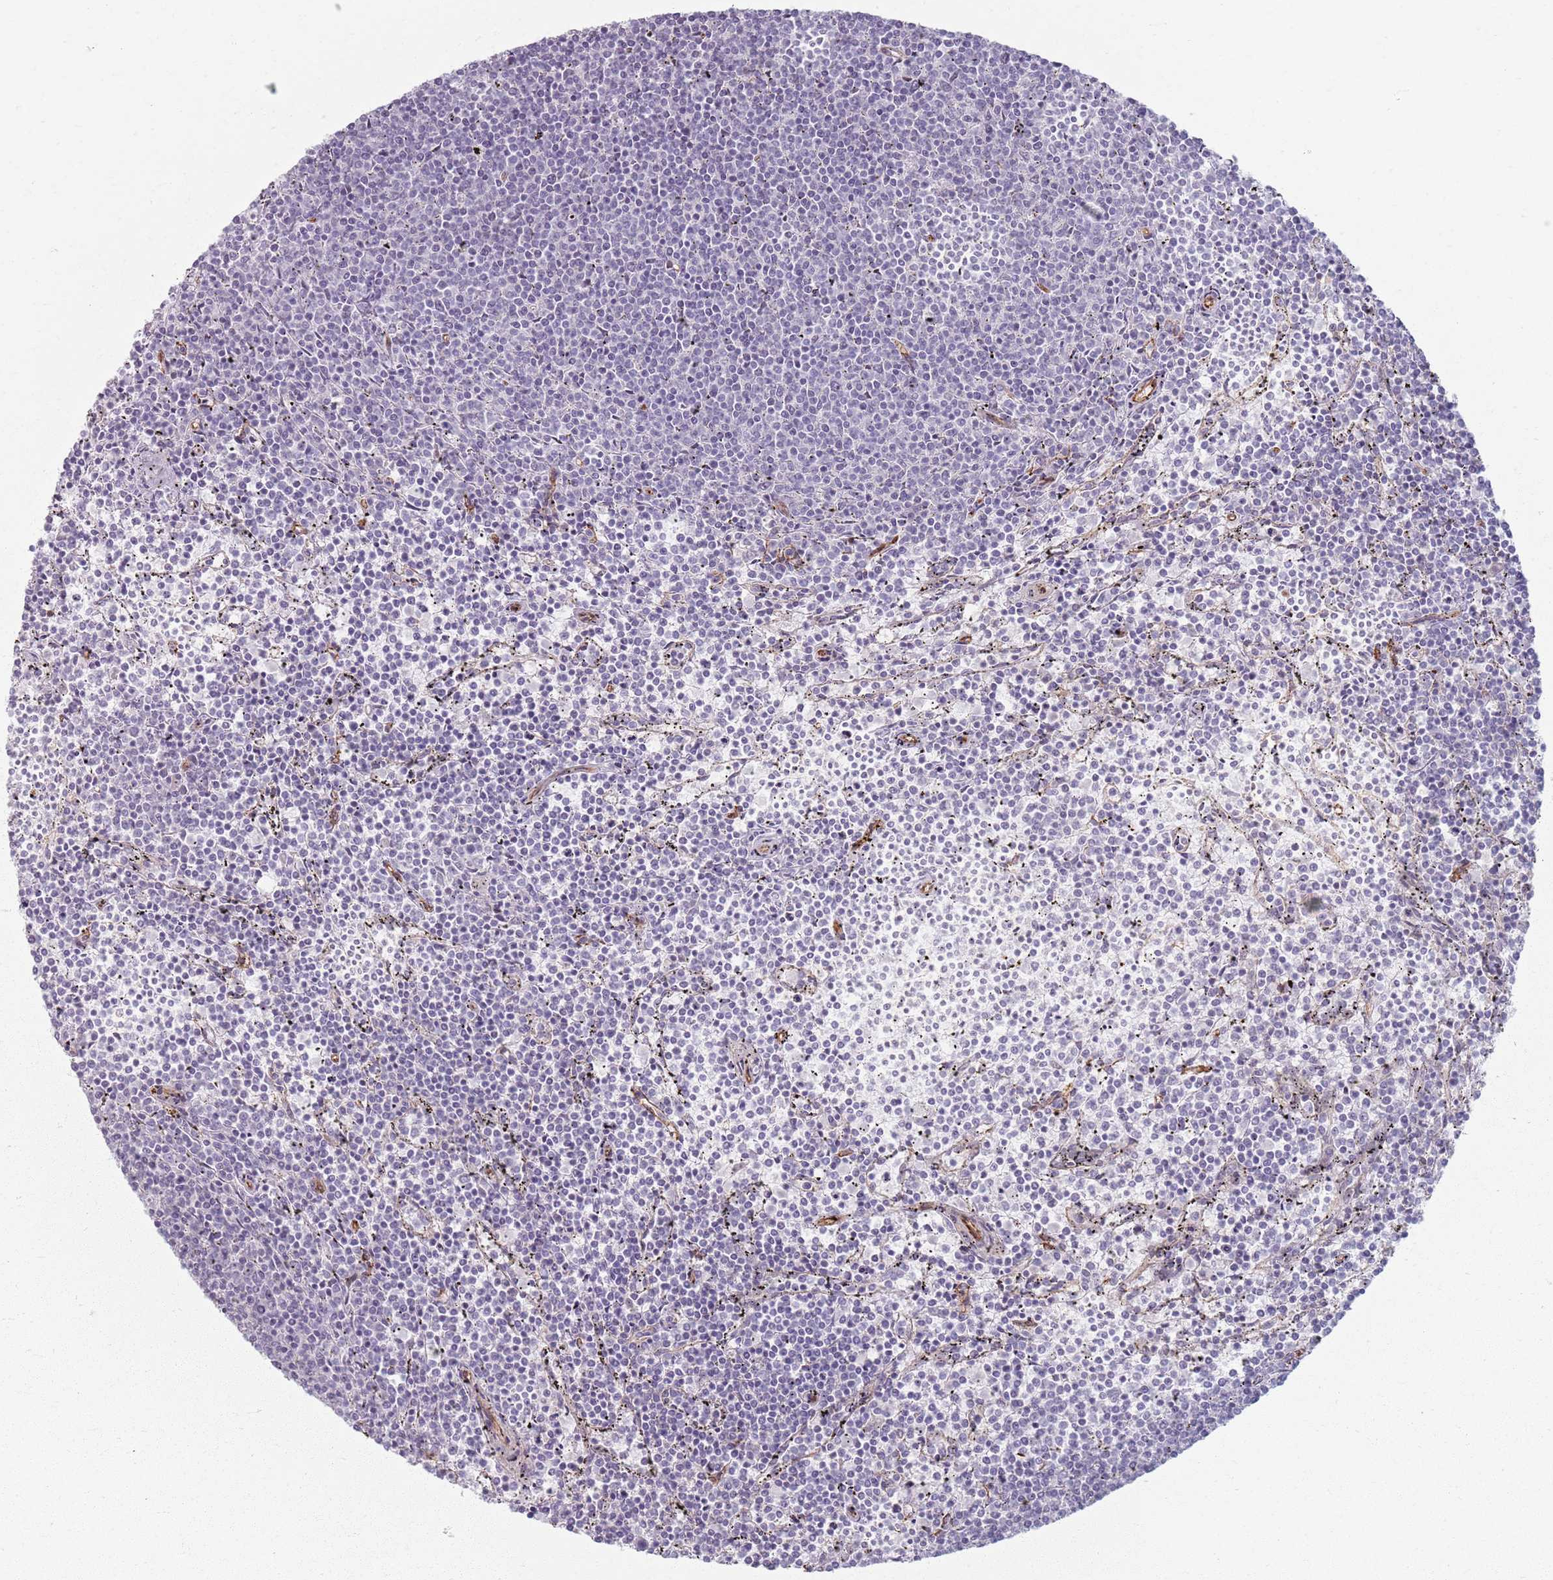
{"staining": {"intensity": "negative", "quantity": "none", "location": "none"}, "tissue": "lymphoma", "cell_type": "Tumor cells", "image_type": "cancer", "snomed": [{"axis": "morphology", "description": "Malignant lymphoma, non-Hodgkin's type, Low grade"}, {"axis": "topography", "description": "Spleen"}], "caption": "Immunohistochemical staining of low-grade malignant lymphoma, non-Hodgkin's type demonstrates no significant expression in tumor cells.", "gene": "KCNA5", "patient": {"sex": "female", "age": 50}}